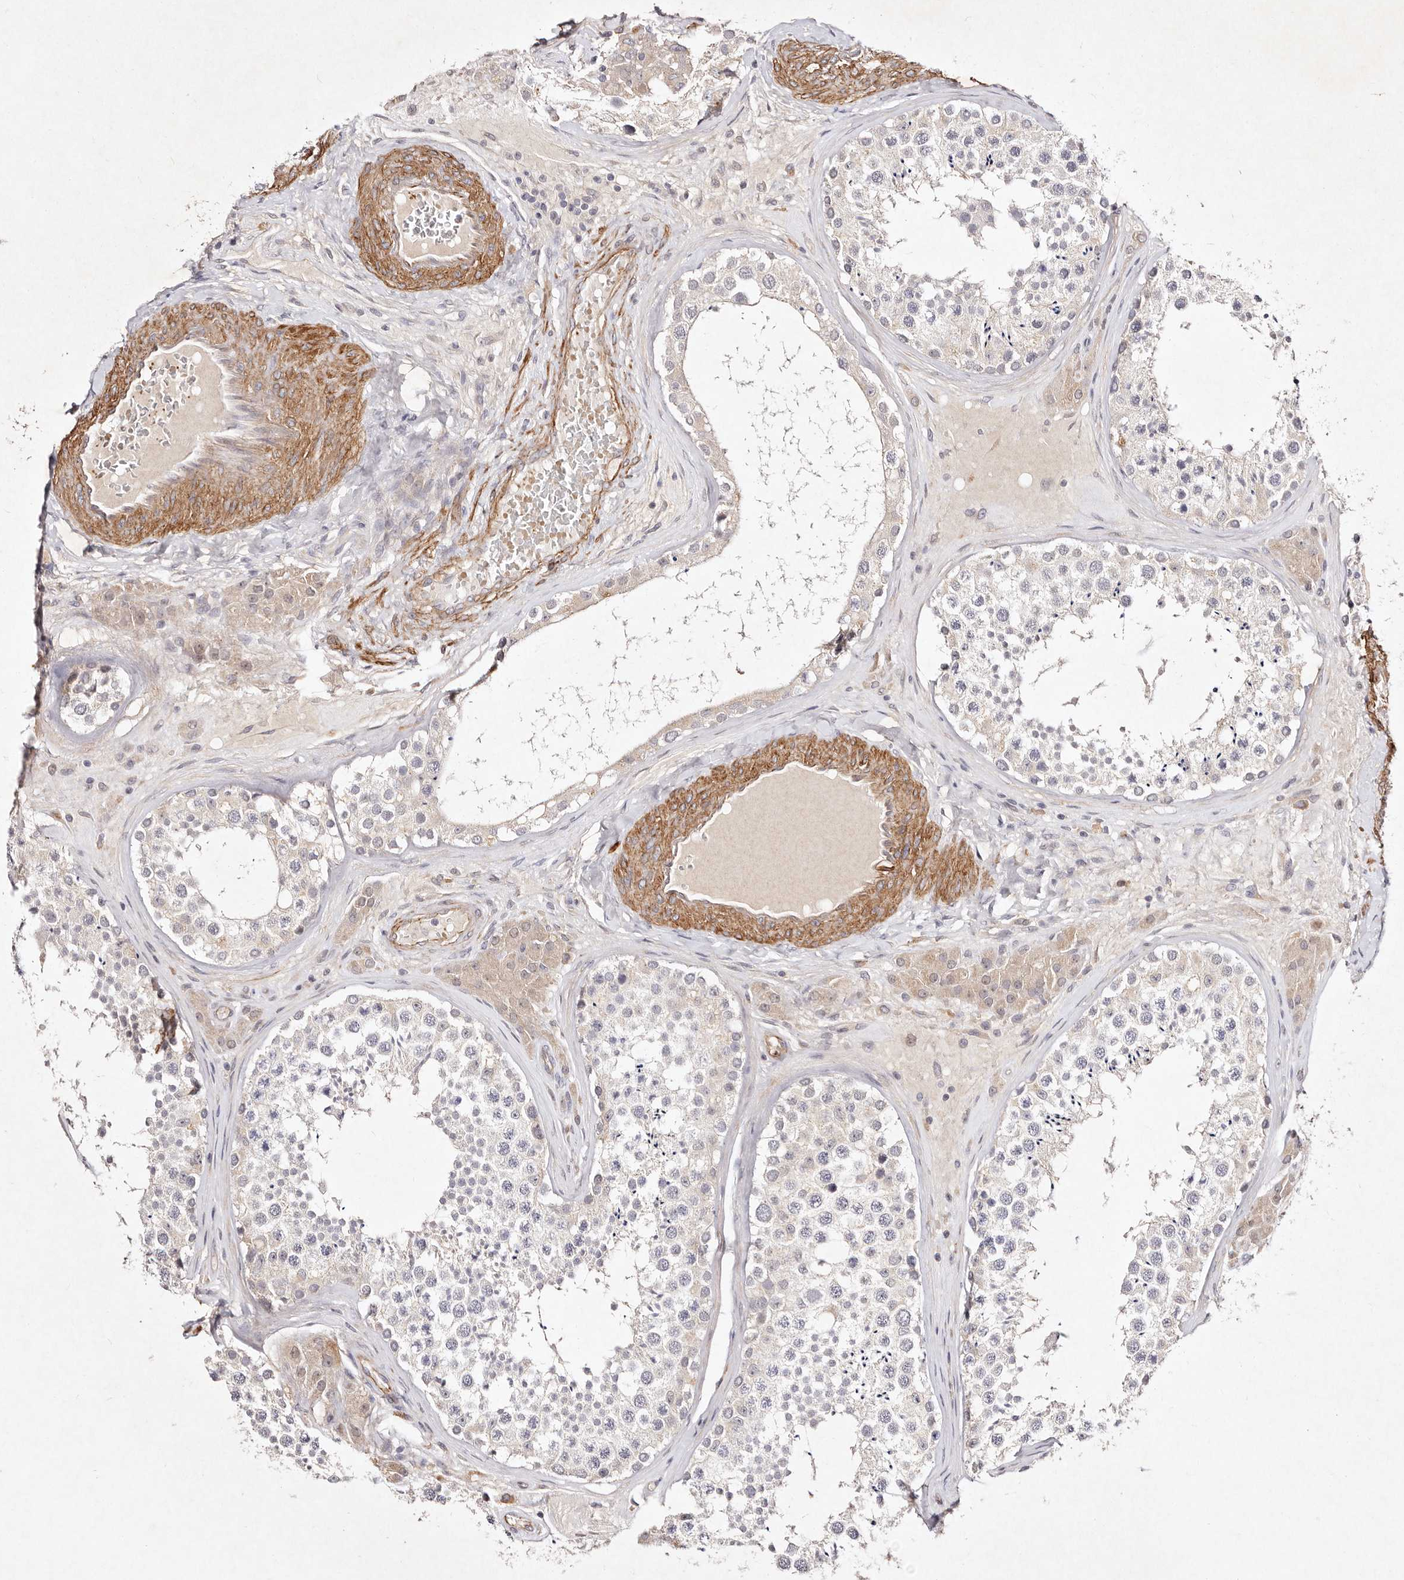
{"staining": {"intensity": "negative", "quantity": "none", "location": "none"}, "tissue": "testis", "cell_type": "Cells in seminiferous ducts", "image_type": "normal", "snomed": [{"axis": "morphology", "description": "Normal tissue, NOS"}, {"axis": "topography", "description": "Testis"}], "caption": "IHC photomicrograph of unremarkable testis: human testis stained with DAB demonstrates no significant protein positivity in cells in seminiferous ducts.", "gene": "MTMR11", "patient": {"sex": "male", "age": 46}}